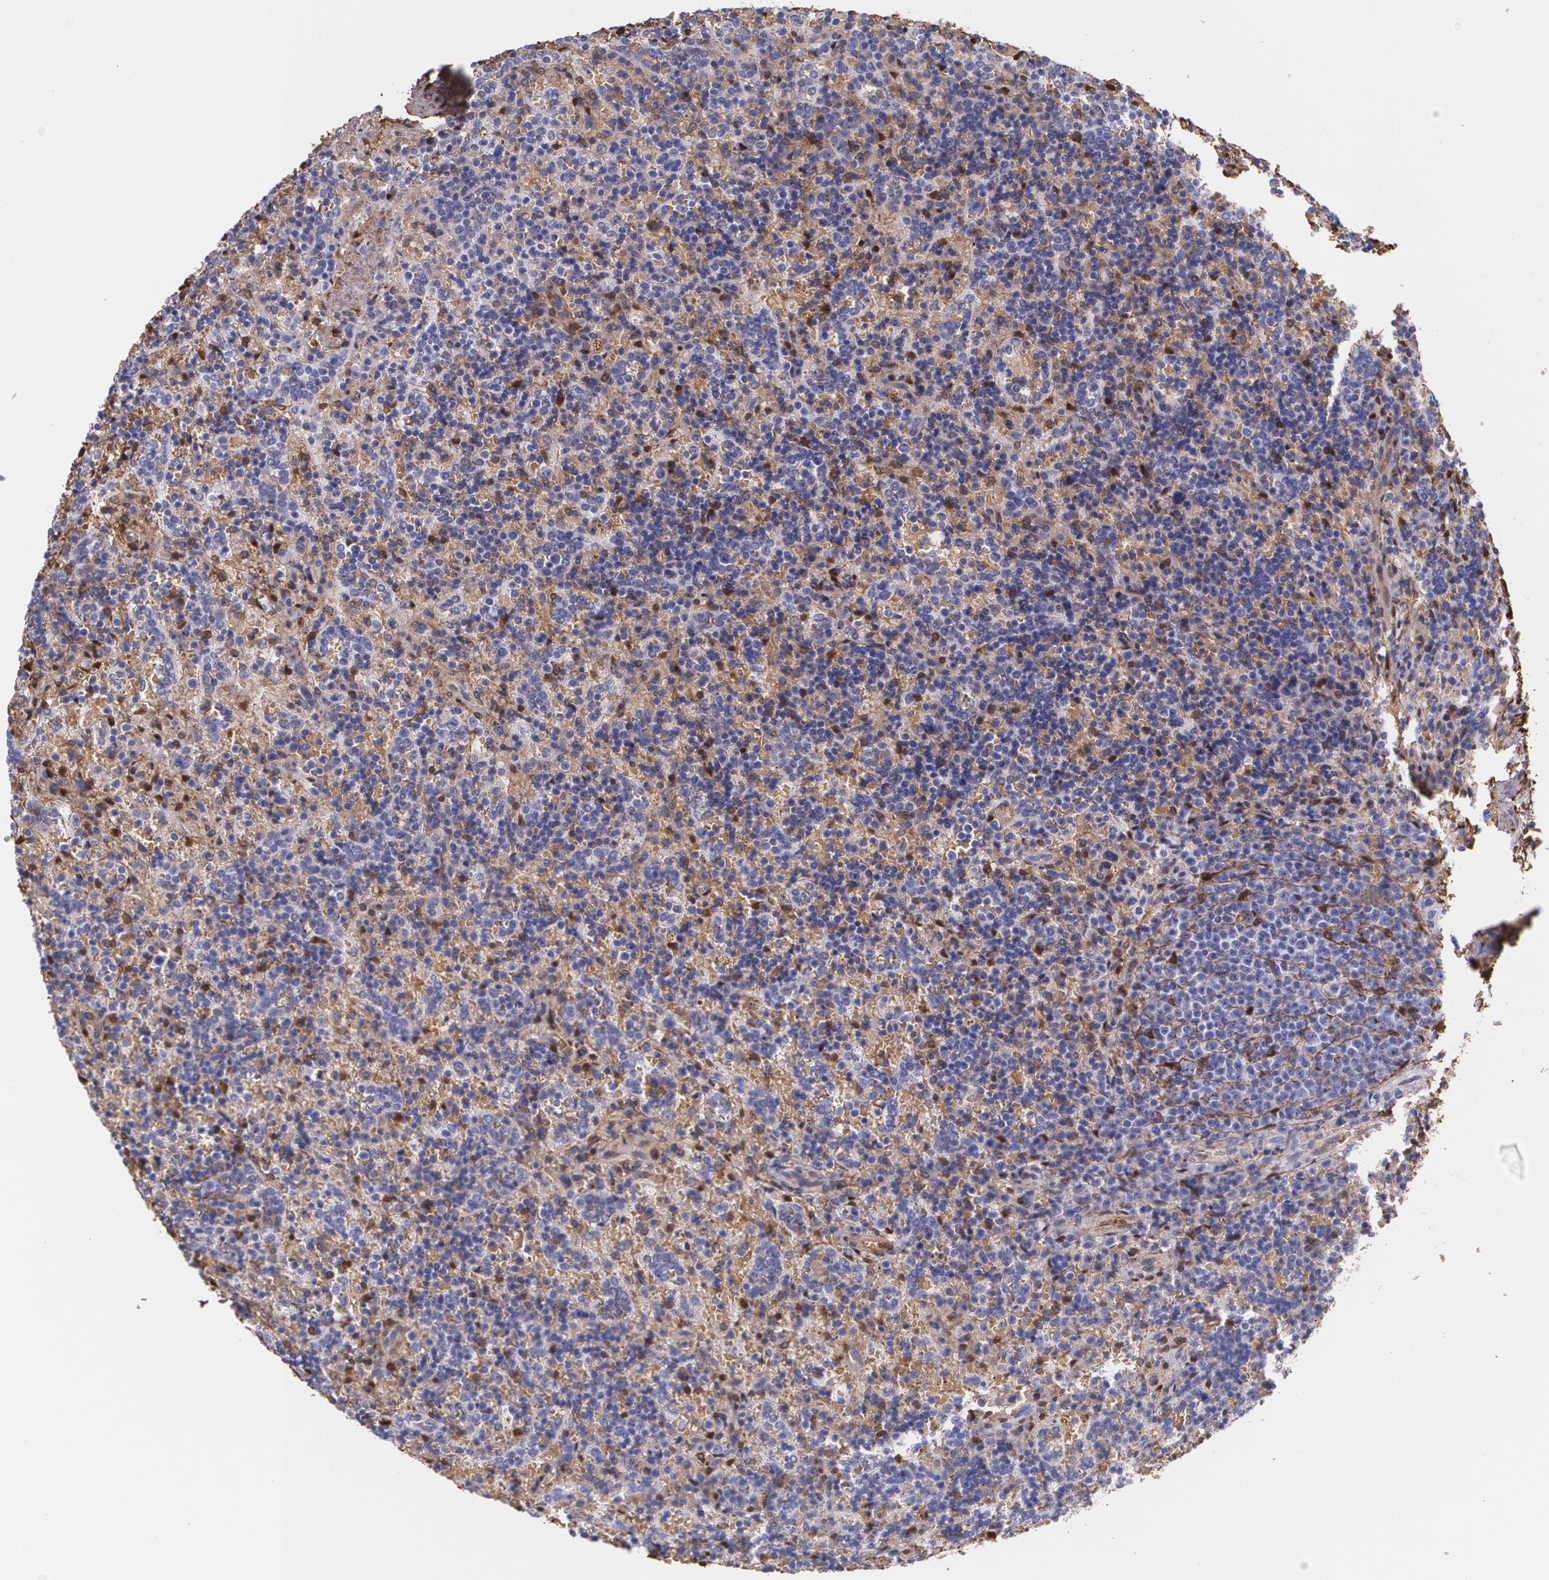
{"staining": {"intensity": "negative", "quantity": "none", "location": "none"}, "tissue": "lymphoma", "cell_type": "Tumor cells", "image_type": "cancer", "snomed": [{"axis": "morphology", "description": "Malignant lymphoma, non-Hodgkin's type, Low grade"}, {"axis": "topography", "description": "Spleen"}], "caption": "Immunohistochemistry (IHC) micrograph of neoplastic tissue: malignant lymphoma, non-Hodgkin's type (low-grade) stained with DAB displays no significant protein staining in tumor cells.", "gene": "MMP2", "patient": {"sex": "male", "age": 67}}